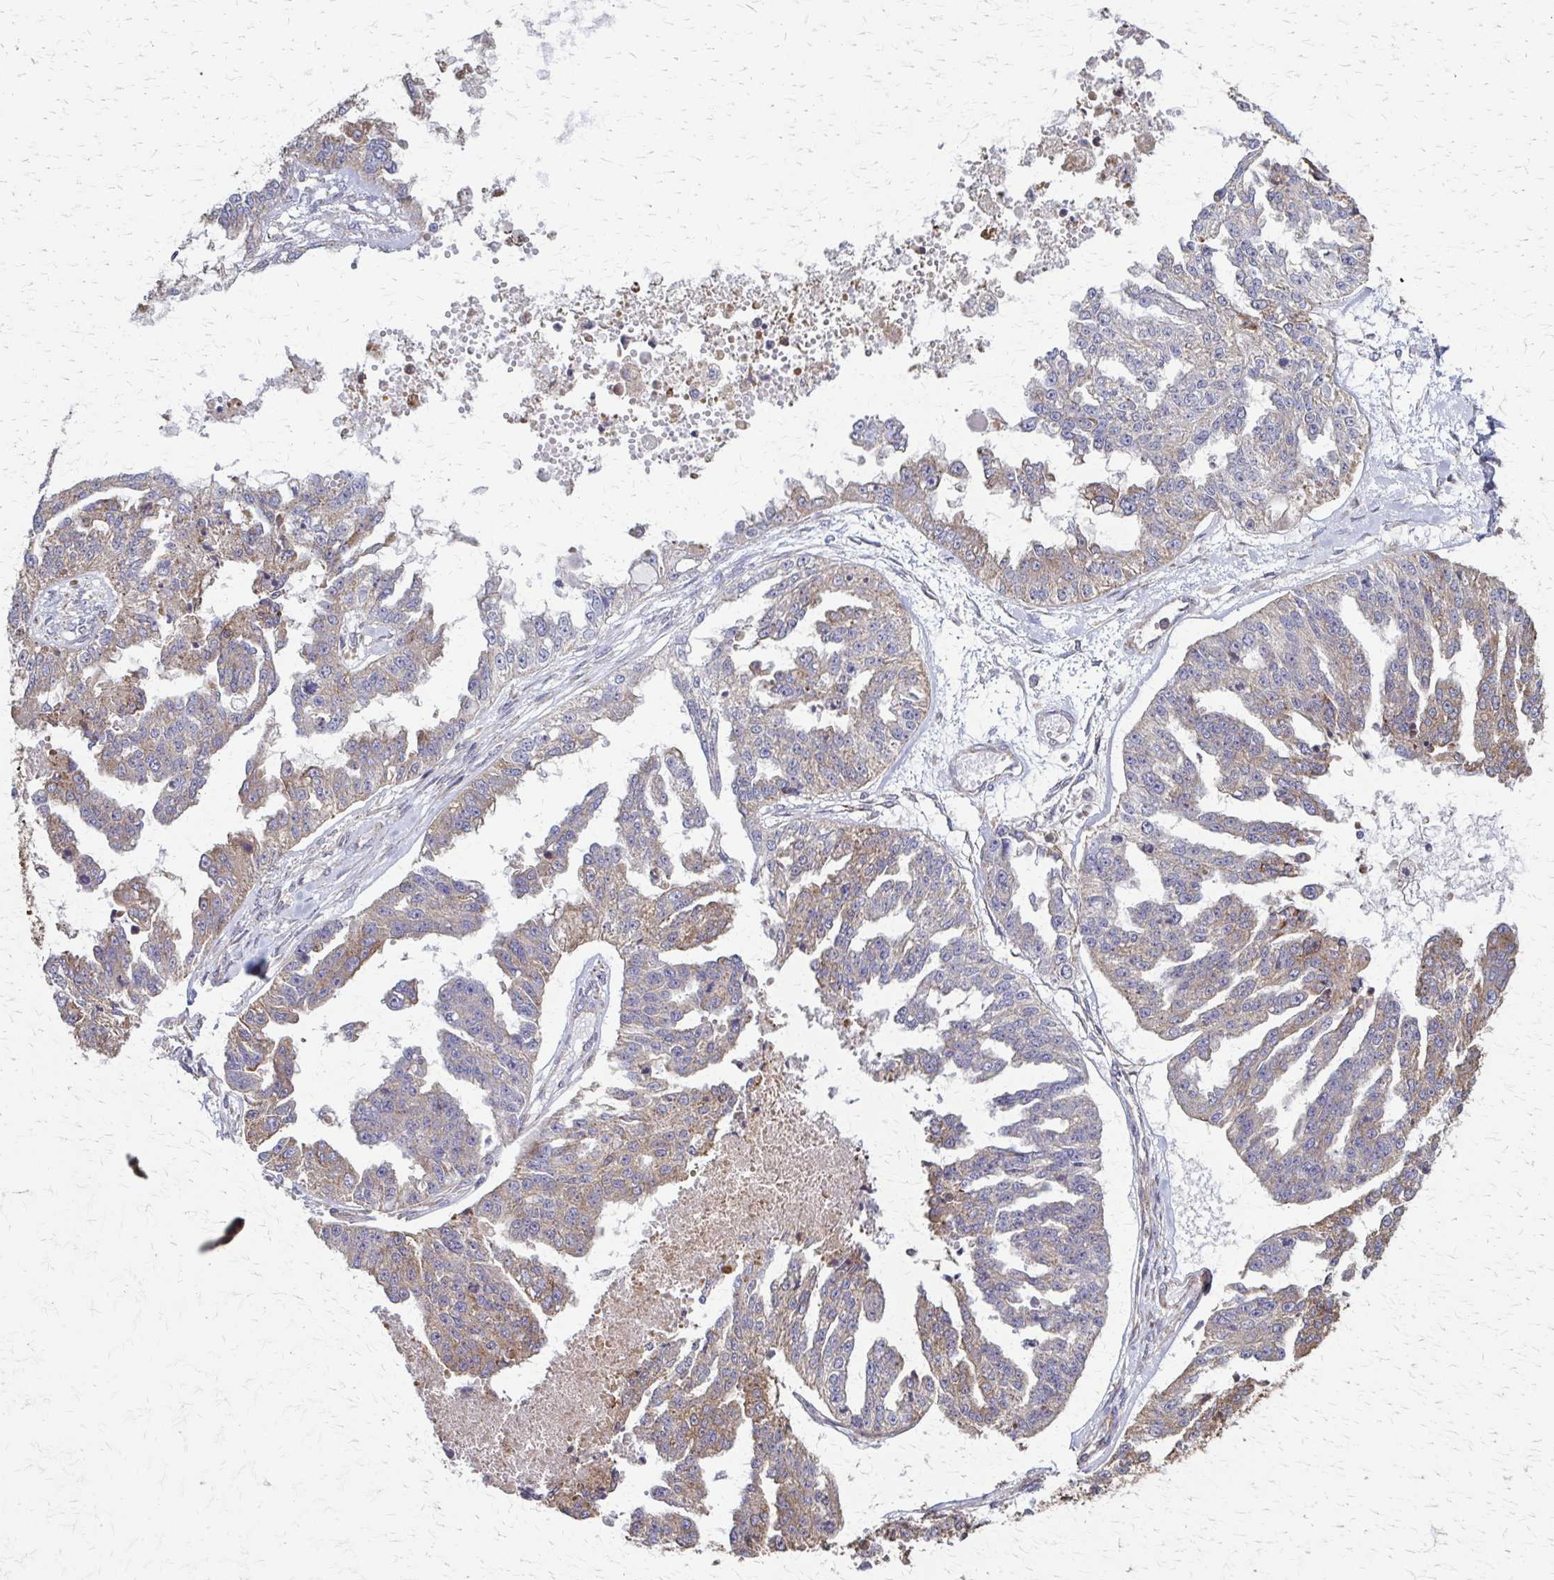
{"staining": {"intensity": "moderate", "quantity": "25%-75%", "location": "cytoplasmic/membranous"}, "tissue": "ovarian cancer", "cell_type": "Tumor cells", "image_type": "cancer", "snomed": [{"axis": "morphology", "description": "Cystadenocarcinoma, serous, NOS"}, {"axis": "topography", "description": "Ovary"}], "caption": "Immunohistochemical staining of ovarian serous cystadenocarcinoma exhibits medium levels of moderate cytoplasmic/membranous positivity in approximately 25%-75% of tumor cells.", "gene": "EEF2", "patient": {"sex": "female", "age": 58}}